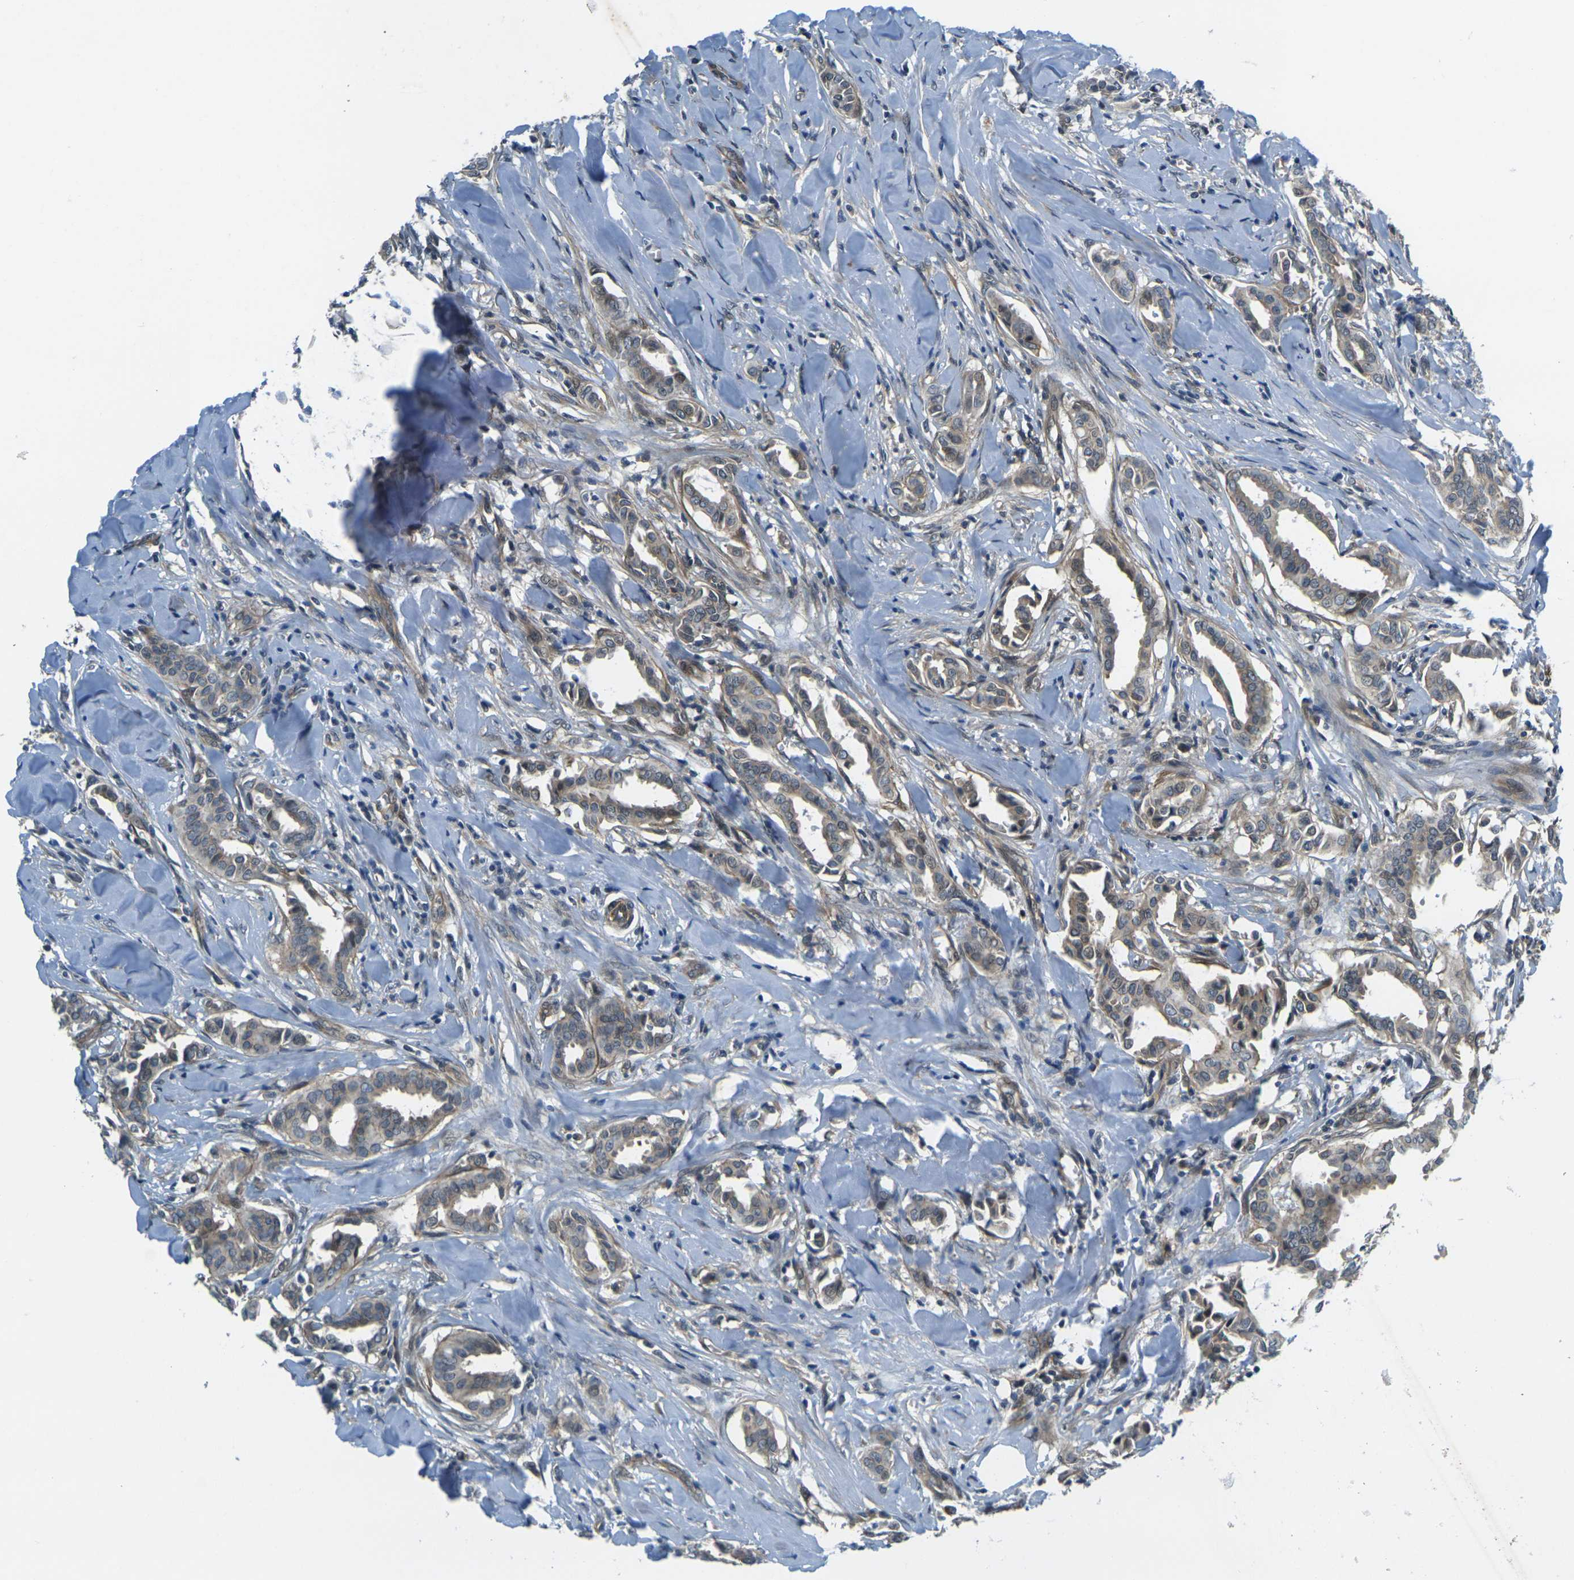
{"staining": {"intensity": "weak", "quantity": ">75%", "location": "cytoplasmic/membranous"}, "tissue": "head and neck cancer", "cell_type": "Tumor cells", "image_type": "cancer", "snomed": [{"axis": "morphology", "description": "Adenocarcinoma, NOS"}, {"axis": "topography", "description": "Salivary gland"}, {"axis": "topography", "description": "Head-Neck"}], "caption": "Protein expression analysis of head and neck adenocarcinoma exhibits weak cytoplasmic/membranous staining in about >75% of tumor cells.", "gene": "KCTD10", "patient": {"sex": "female", "age": 59}}